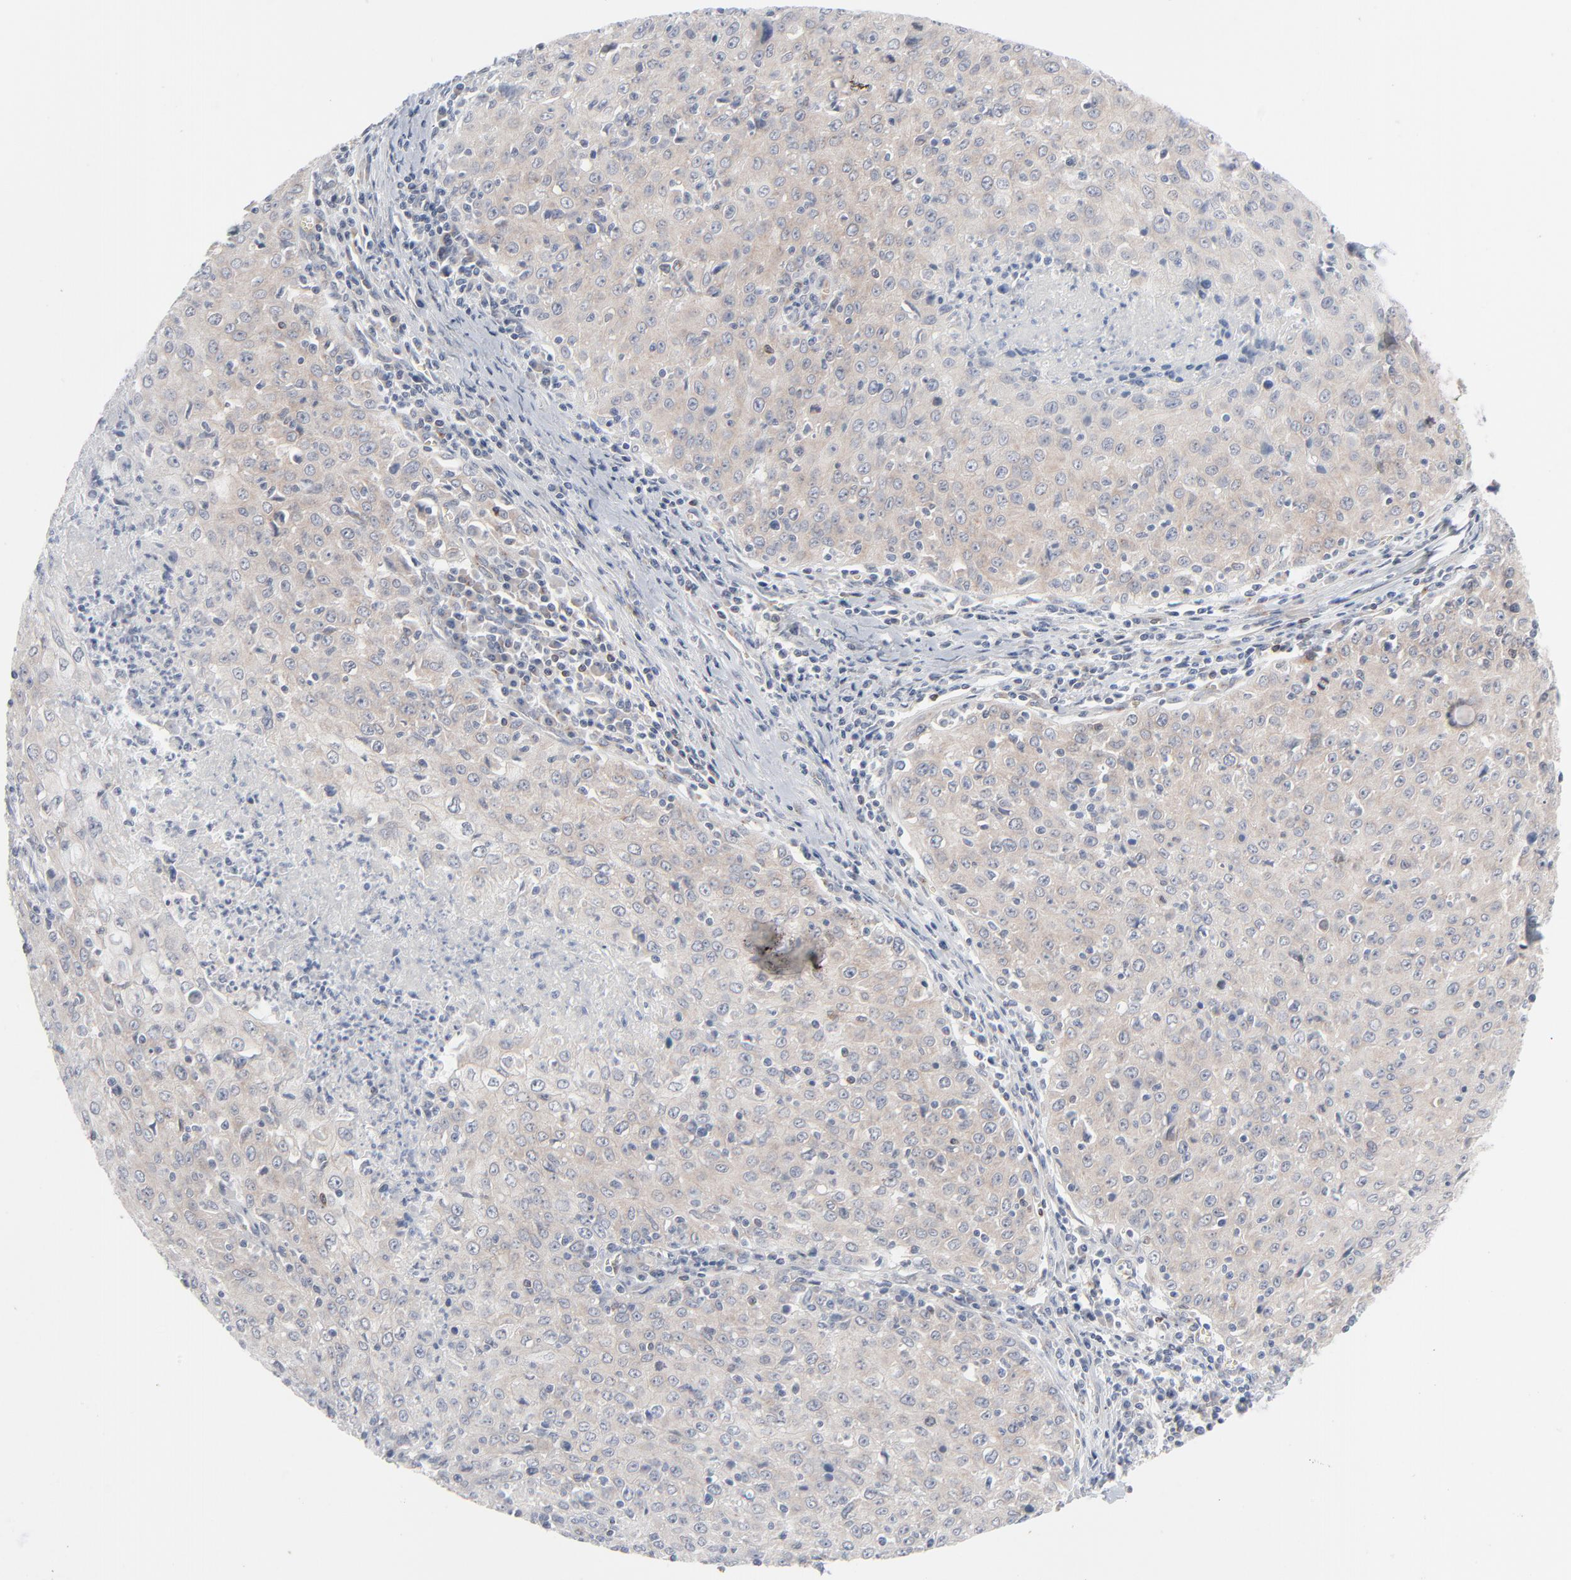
{"staining": {"intensity": "weak", "quantity": "25%-75%", "location": "cytoplasmic/membranous"}, "tissue": "cervical cancer", "cell_type": "Tumor cells", "image_type": "cancer", "snomed": [{"axis": "morphology", "description": "Squamous cell carcinoma, NOS"}, {"axis": "topography", "description": "Cervix"}], "caption": "Protein staining of cervical cancer tissue demonstrates weak cytoplasmic/membranous expression in about 25%-75% of tumor cells.", "gene": "KDSR", "patient": {"sex": "female", "age": 27}}